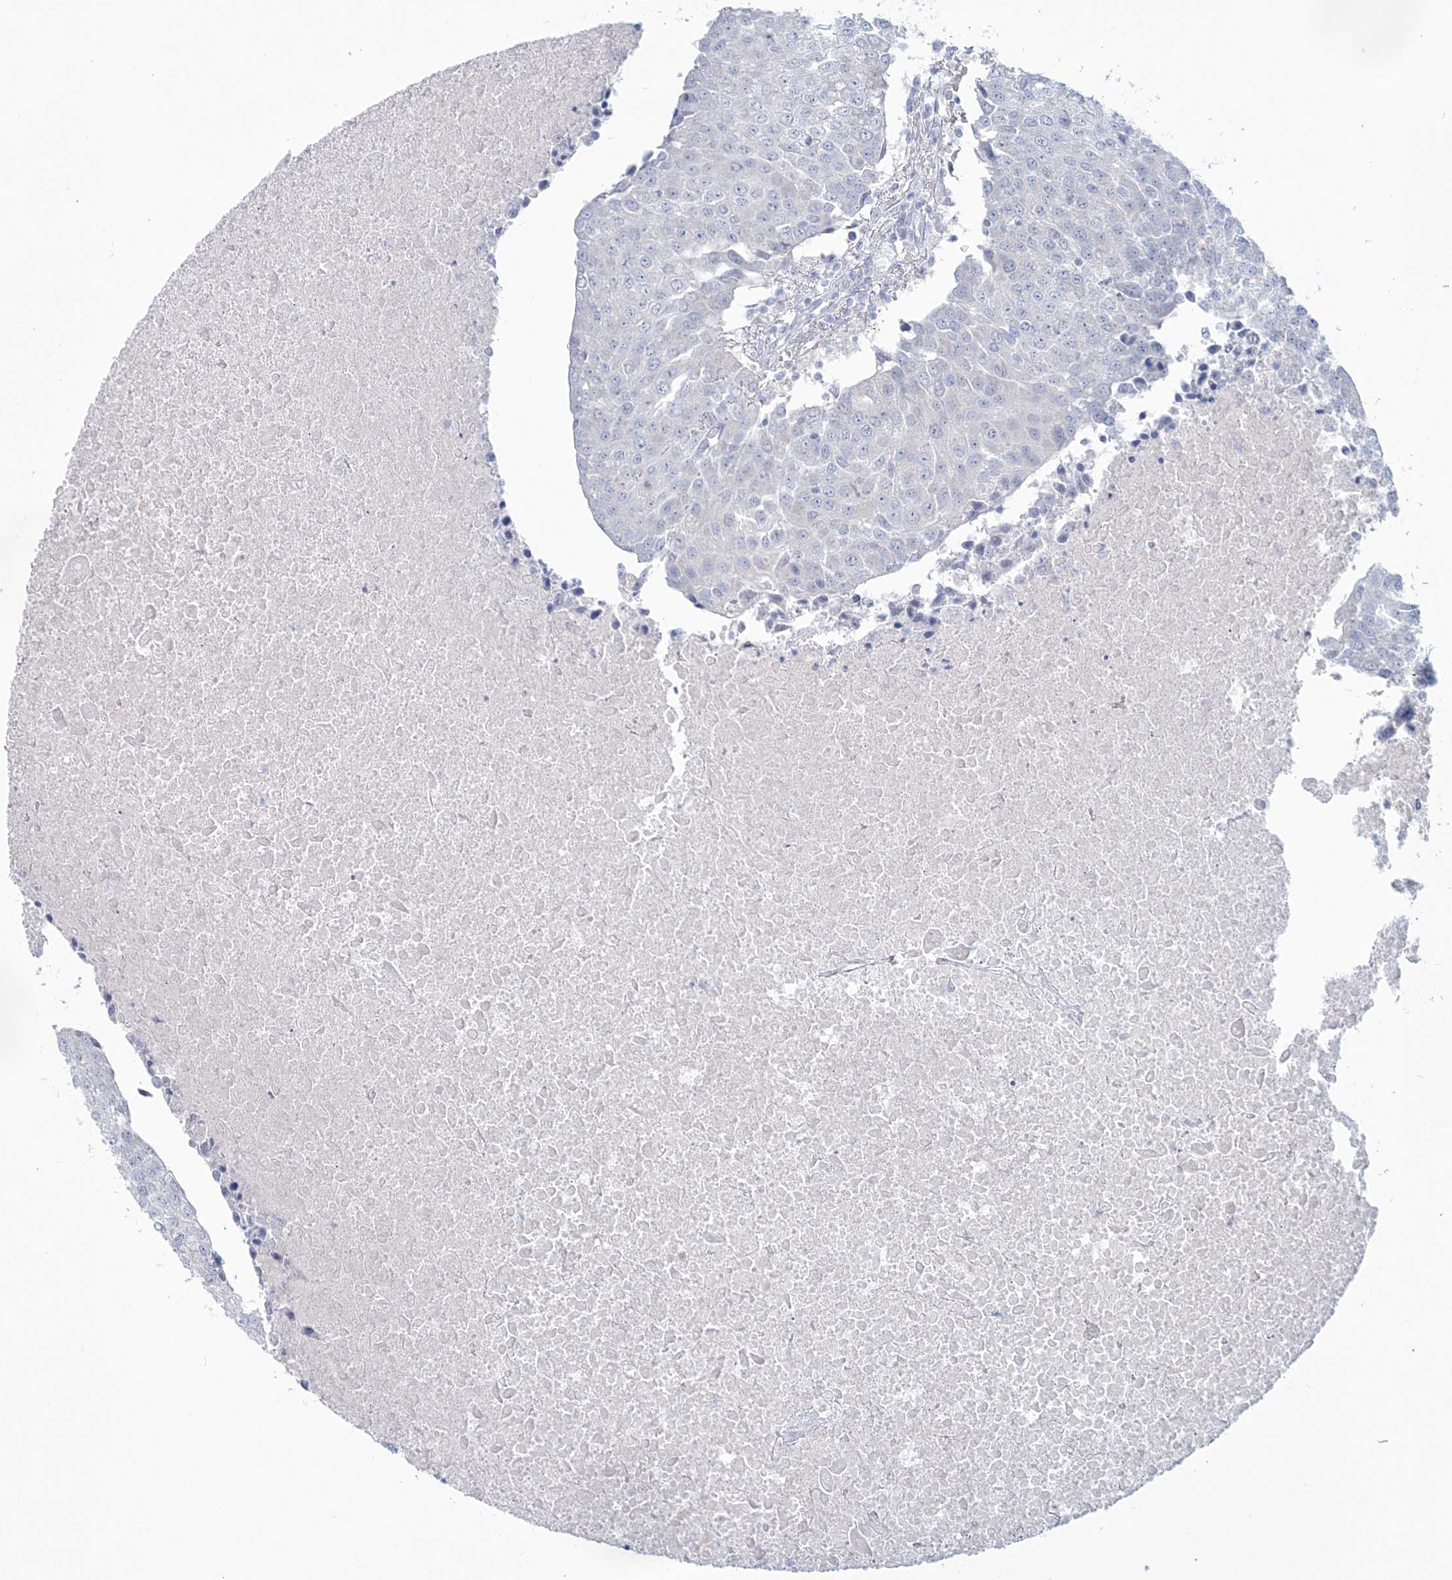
{"staining": {"intensity": "negative", "quantity": "none", "location": "none"}, "tissue": "urothelial cancer", "cell_type": "Tumor cells", "image_type": "cancer", "snomed": [{"axis": "morphology", "description": "Urothelial carcinoma, High grade"}, {"axis": "topography", "description": "Urinary bladder"}], "caption": "IHC micrograph of neoplastic tissue: human high-grade urothelial carcinoma stained with DAB displays no significant protein expression in tumor cells. (Stains: DAB (3,3'-diaminobenzidine) immunohistochemistry with hematoxylin counter stain, Microscopy: brightfield microscopy at high magnification).", "gene": "ADGB", "patient": {"sex": "female", "age": 85}}